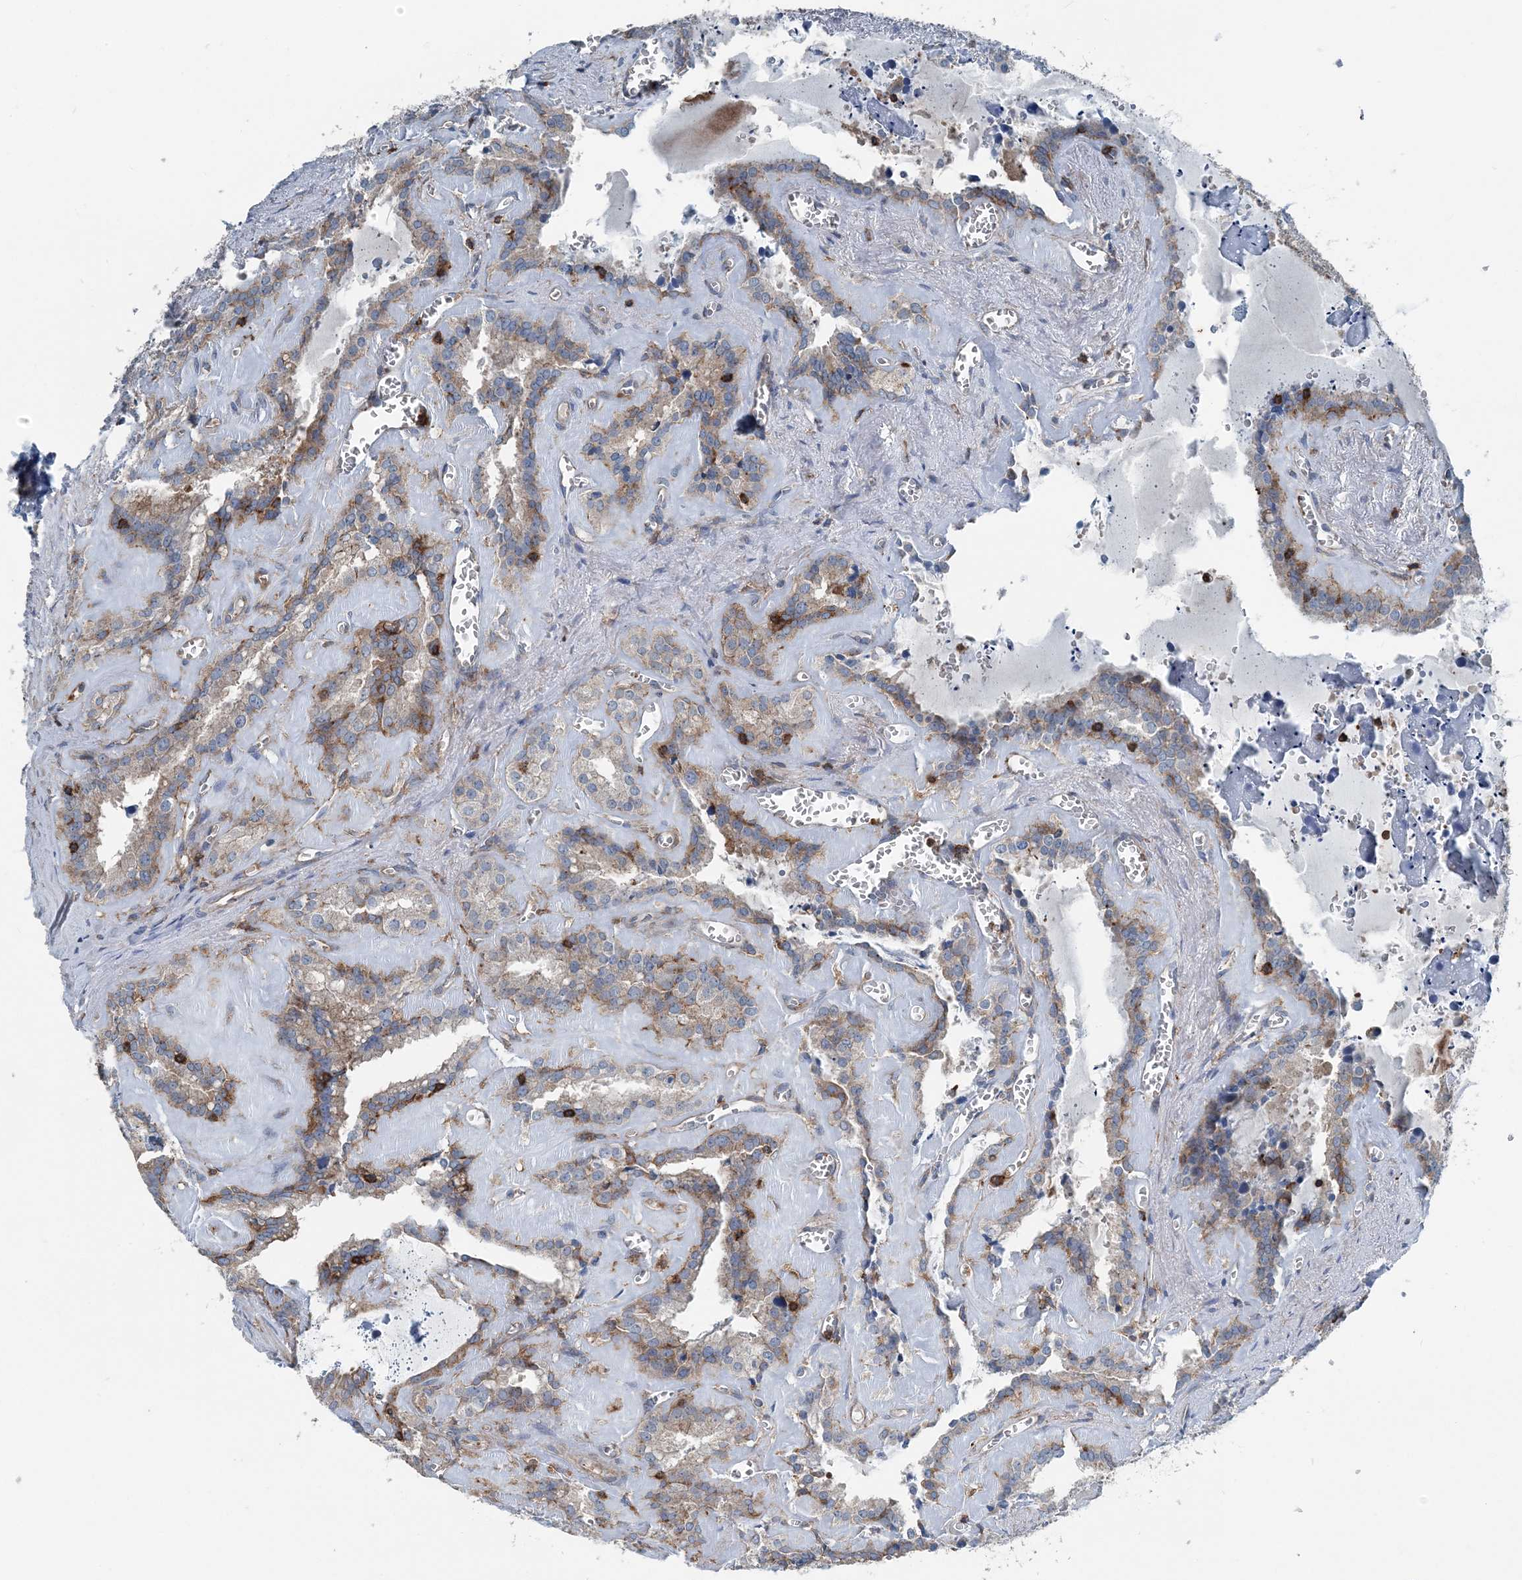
{"staining": {"intensity": "moderate", "quantity": "25%-75%", "location": "cytoplasmic/membranous"}, "tissue": "seminal vesicle", "cell_type": "Glandular cells", "image_type": "normal", "snomed": [{"axis": "morphology", "description": "Normal tissue, NOS"}, {"axis": "topography", "description": "Prostate"}, {"axis": "topography", "description": "Seminal veicle"}], "caption": "Immunohistochemical staining of unremarkable human seminal vesicle displays medium levels of moderate cytoplasmic/membranous staining in approximately 25%-75% of glandular cells. The staining was performed using DAB (3,3'-diaminobenzidine) to visualize the protein expression in brown, while the nuclei were stained in blue with hematoxylin (Magnification: 20x).", "gene": "CFL1", "patient": {"sex": "male", "age": 59}}